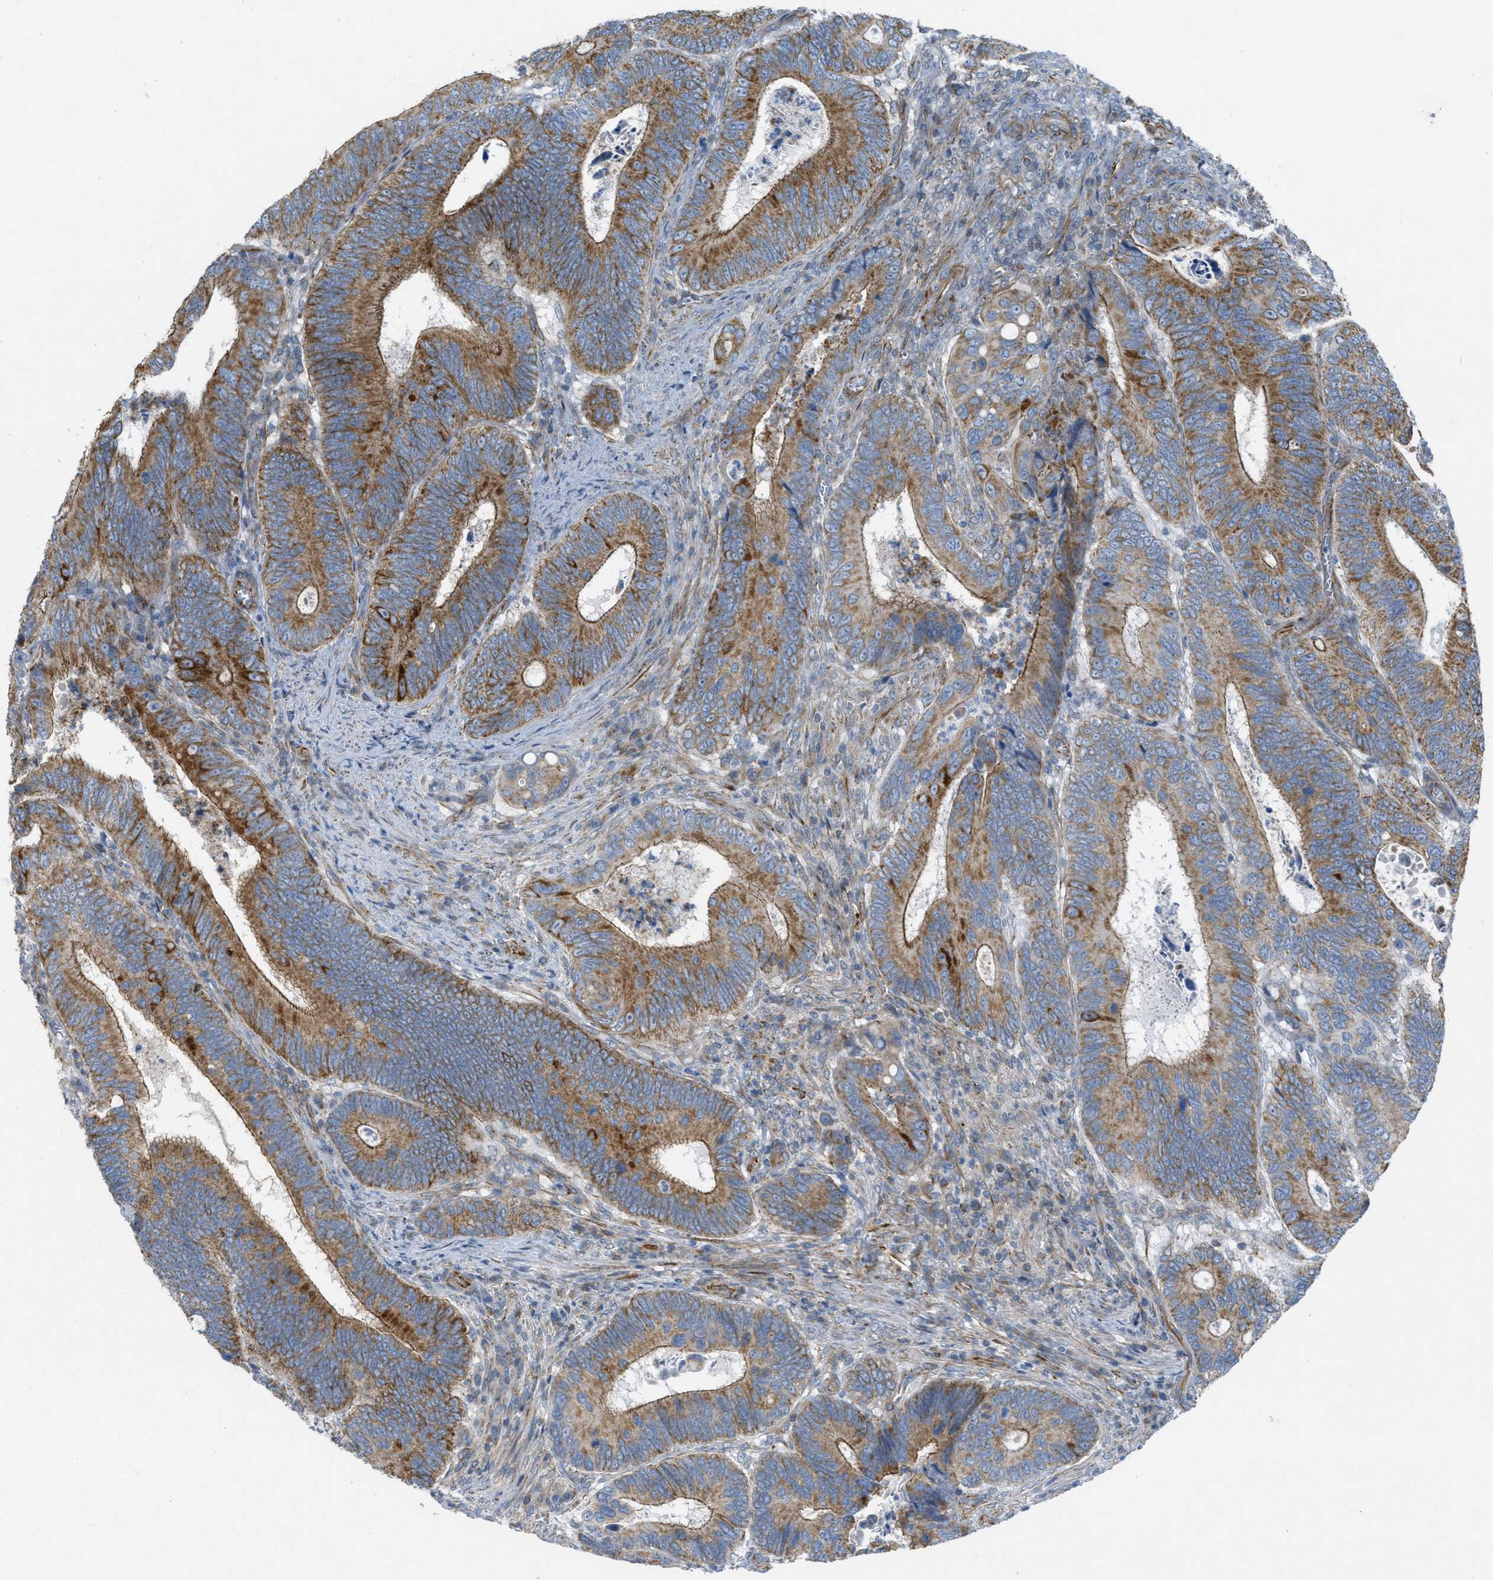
{"staining": {"intensity": "strong", "quantity": "25%-75%", "location": "cytoplasmic/membranous"}, "tissue": "colorectal cancer", "cell_type": "Tumor cells", "image_type": "cancer", "snomed": [{"axis": "morphology", "description": "Inflammation, NOS"}, {"axis": "morphology", "description": "Adenocarcinoma, NOS"}, {"axis": "topography", "description": "Colon"}], "caption": "Brown immunohistochemical staining in colorectal cancer (adenocarcinoma) displays strong cytoplasmic/membranous expression in approximately 25%-75% of tumor cells.", "gene": "BTN3A1", "patient": {"sex": "male", "age": 72}}